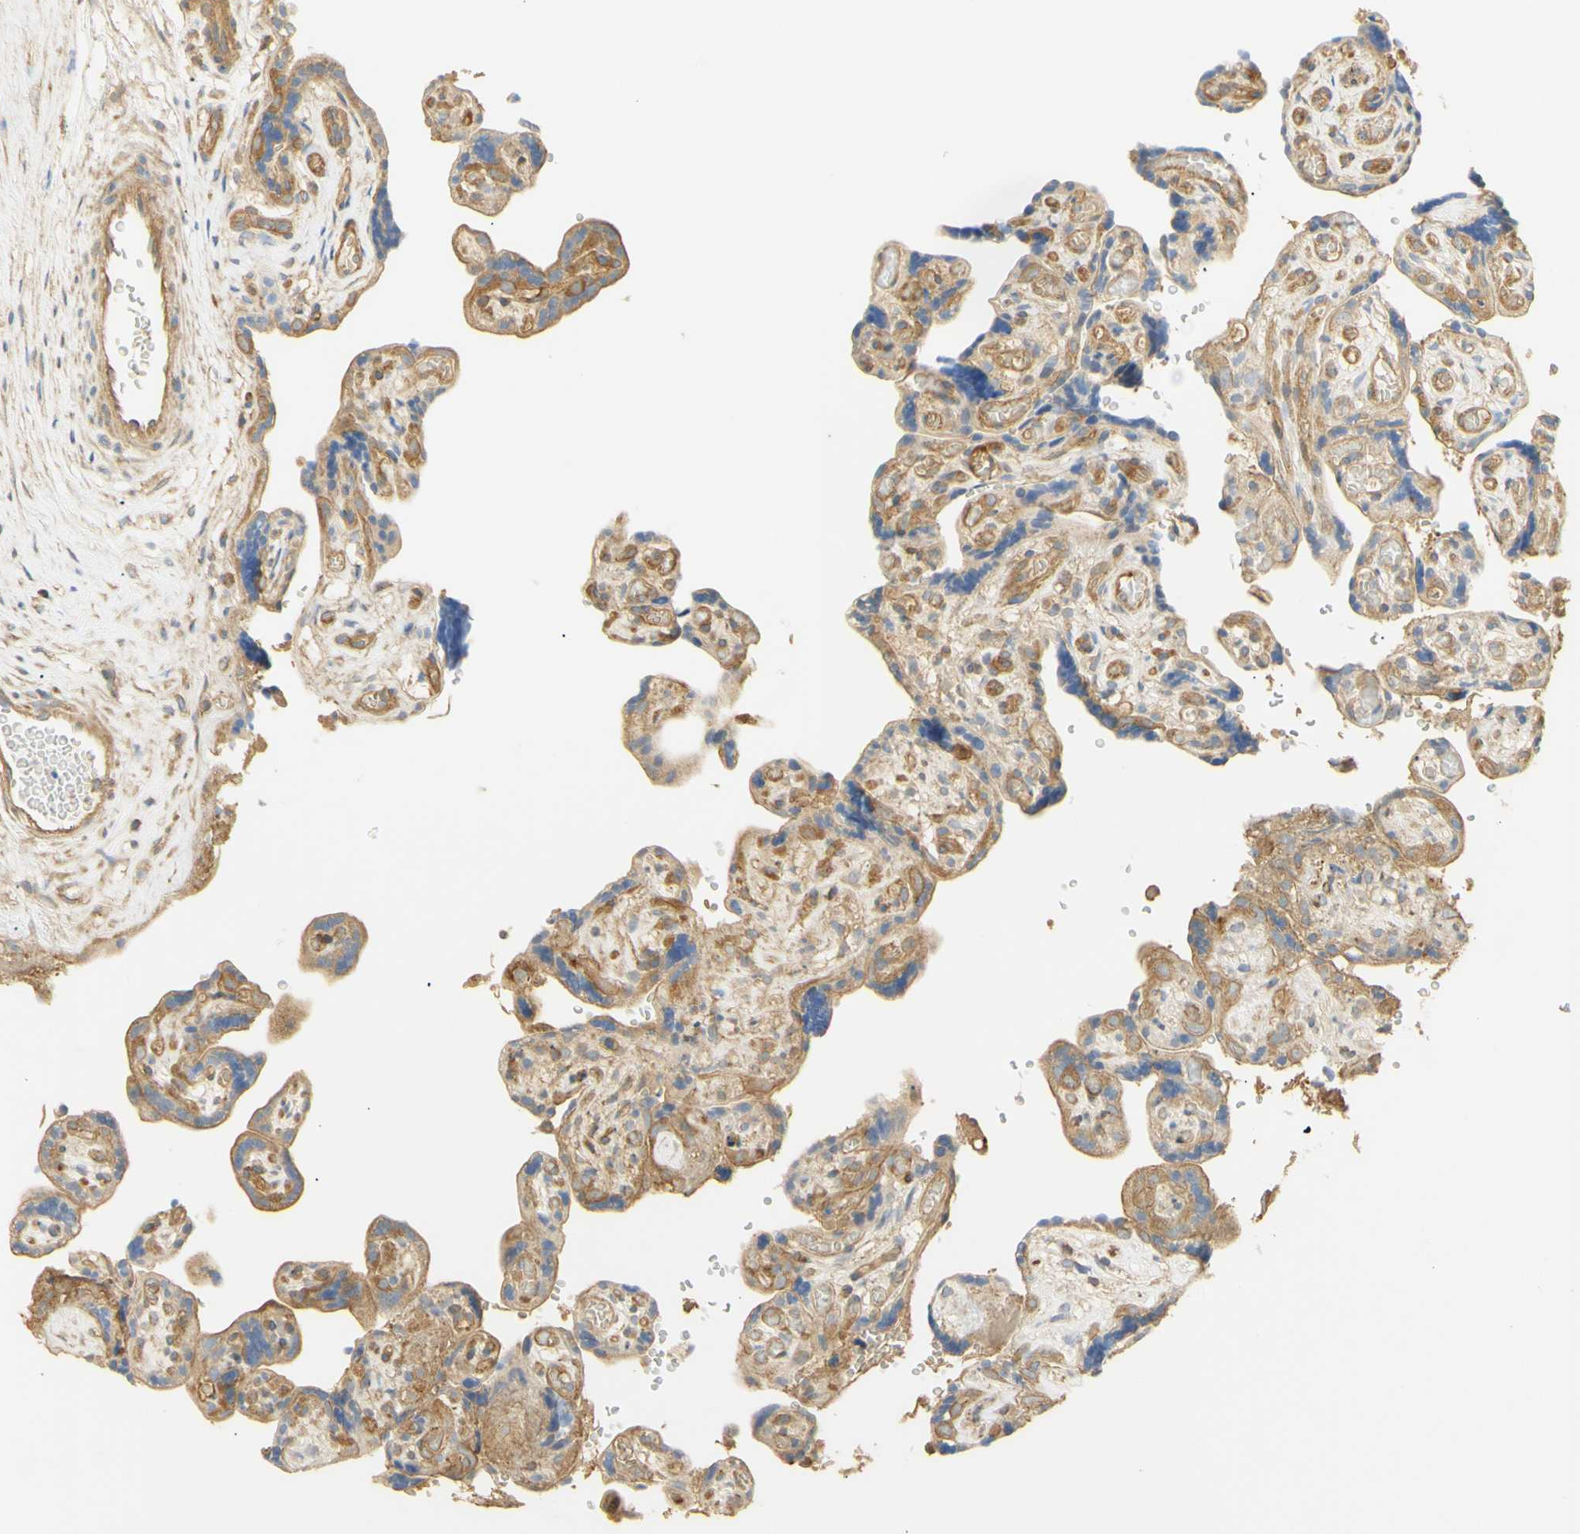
{"staining": {"intensity": "moderate", "quantity": ">75%", "location": "cytoplasmic/membranous"}, "tissue": "placenta", "cell_type": "Trophoblastic cells", "image_type": "normal", "snomed": [{"axis": "morphology", "description": "Normal tissue, NOS"}, {"axis": "topography", "description": "Placenta"}], "caption": "Immunohistochemistry (DAB) staining of unremarkable placenta reveals moderate cytoplasmic/membranous protein expression in approximately >75% of trophoblastic cells. Using DAB (3,3'-diaminobenzidine) (brown) and hematoxylin (blue) stains, captured at high magnification using brightfield microscopy.", "gene": "KCNE4", "patient": {"sex": "female", "age": 30}}